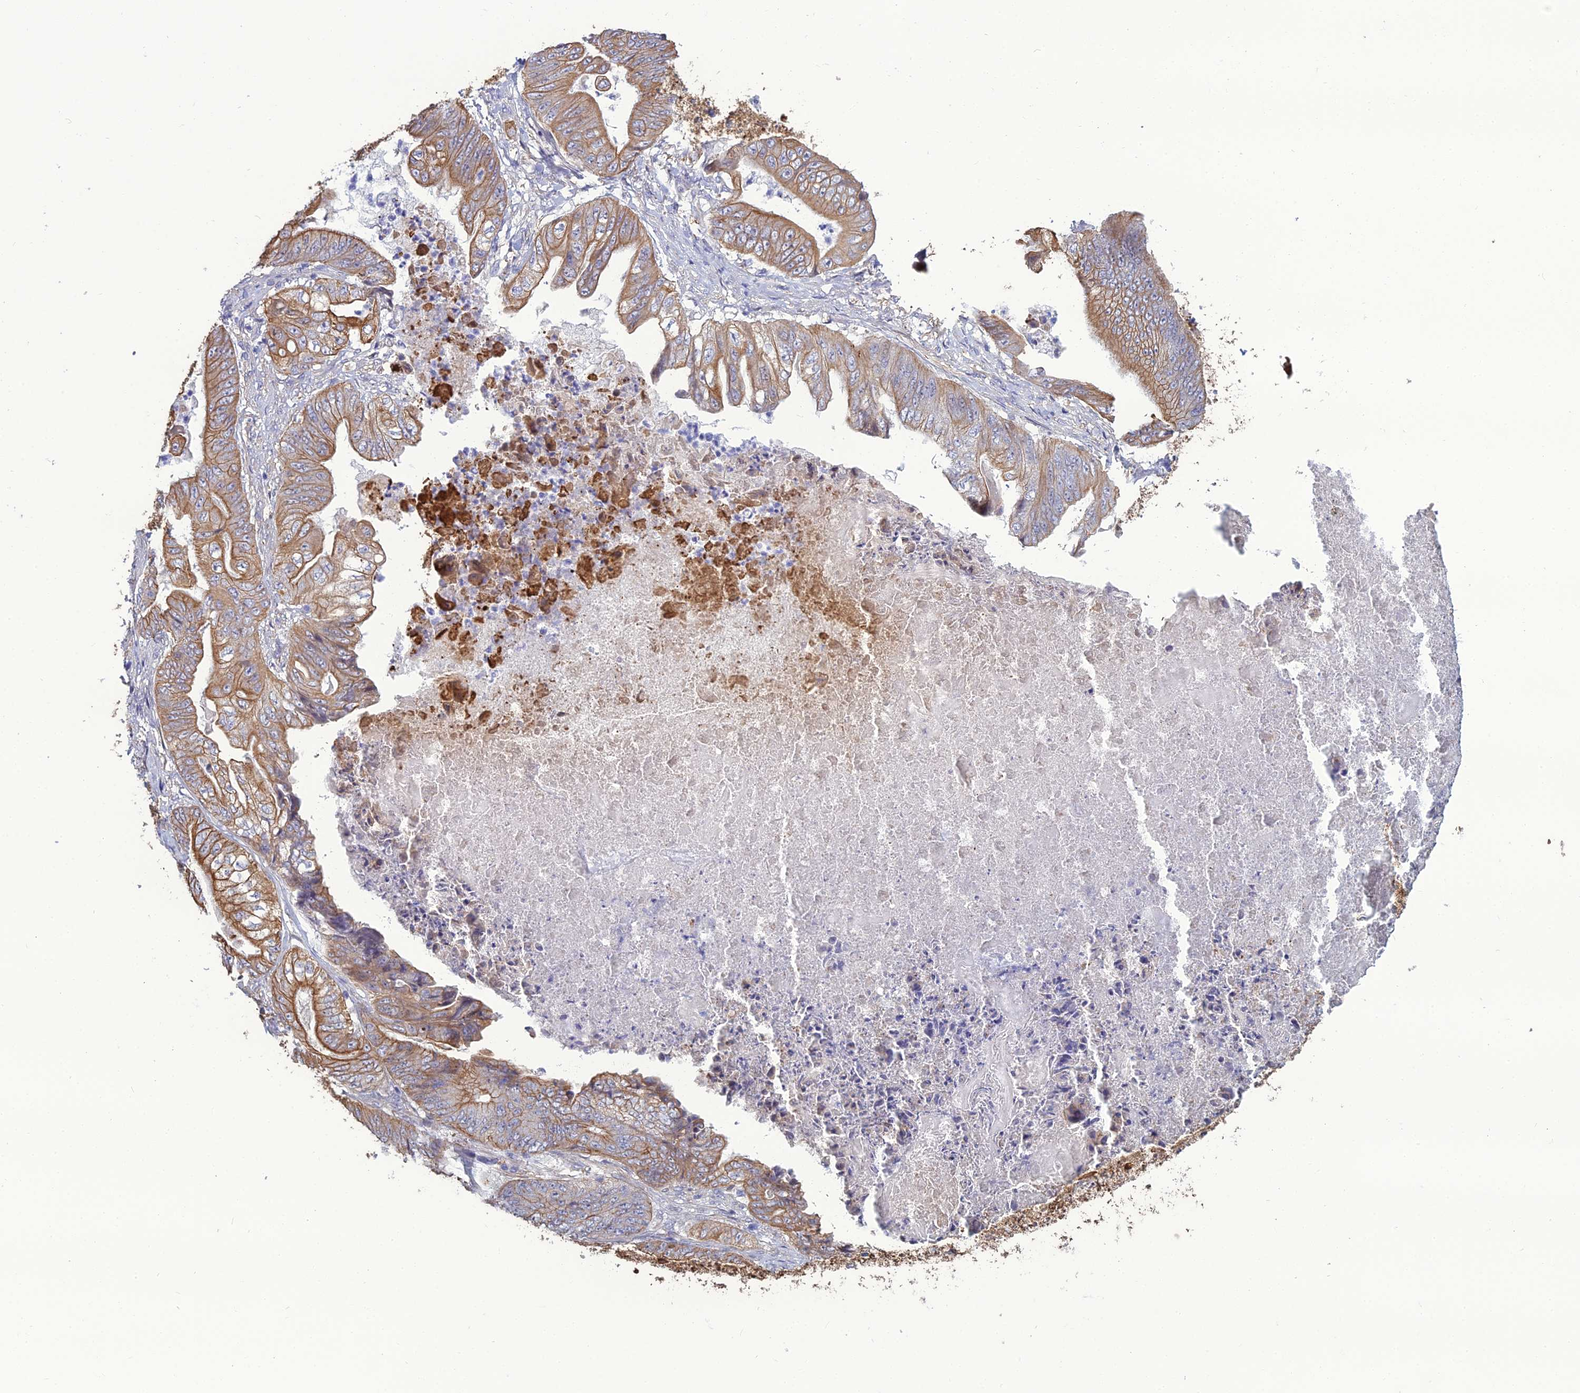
{"staining": {"intensity": "moderate", "quantity": "25%-75%", "location": "cytoplasmic/membranous"}, "tissue": "stomach cancer", "cell_type": "Tumor cells", "image_type": "cancer", "snomed": [{"axis": "morphology", "description": "Adenocarcinoma, NOS"}, {"axis": "topography", "description": "Stomach"}], "caption": "Protein expression analysis of human adenocarcinoma (stomach) reveals moderate cytoplasmic/membranous staining in about 25%-75% of tumor cells. Immunohistochemistry stains the protein in brown and the nuclei are stained blue.", "gene": "LZTS2", "patient": {"sex": "male", "age": 62}}